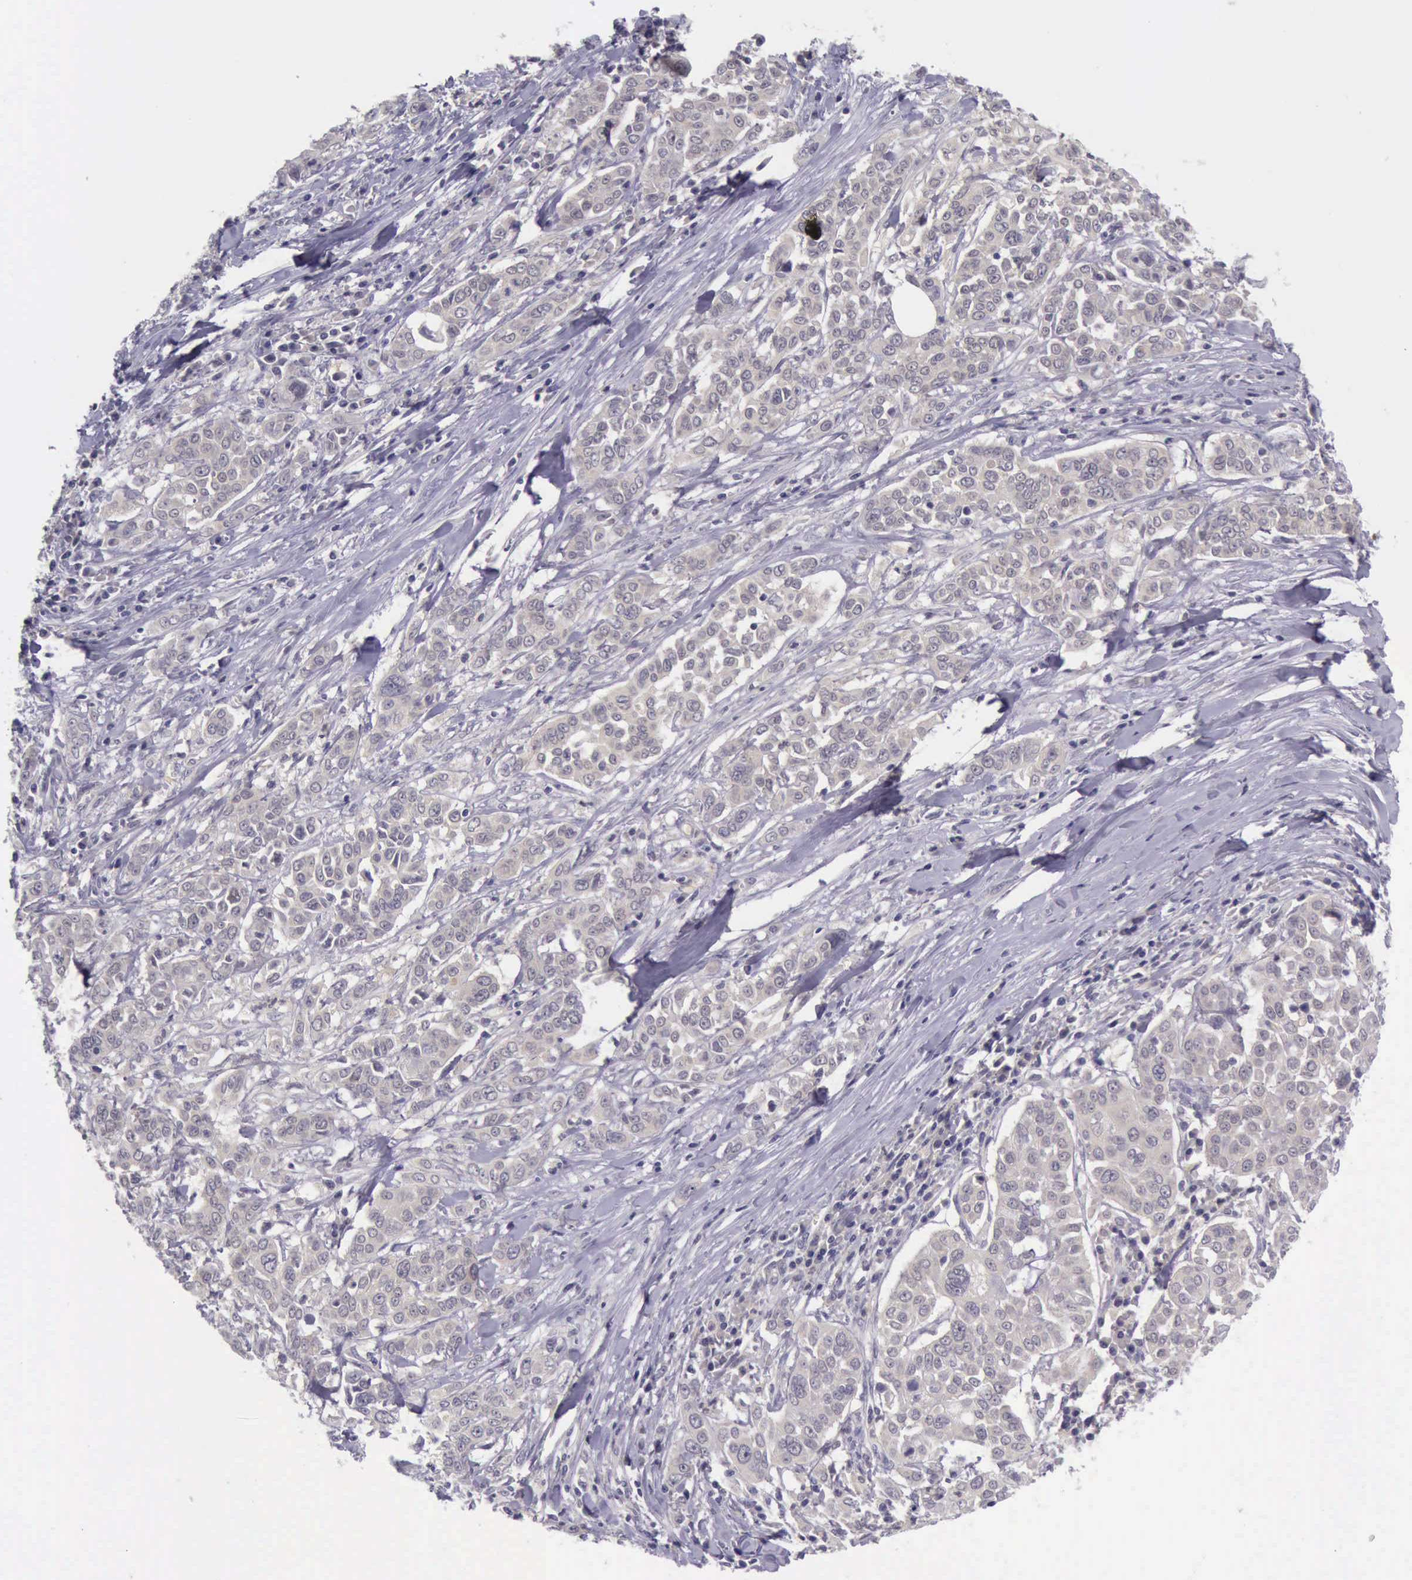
{"staining": {"intensity": "weak", "quantity": ">75%", "location": "cytoplasmic/membranous"}, "tissue": "pancreatic cancer", "cell_type": "Tumor cells", "image_type": "cancer", "snomed": [{"axis": "morphology", "description": "Adenocarcinoma, NOS"}, {"axis": "topography", "description": "Pancreas"}], "caption": "Brown immunohistochemical staining in human pancreatic cancer (adenocarcinoma) shows weak cytoplasmic/membranous staining in about >75% of tumor cells. (Stains: DAB (3,3'-diaminobenzidine) in brown, nuclei in blue, Microscopy: brightfield microscopy at high magnification).", "gene": "ARNT2", "patient": {"sex": "female", "age": 52}}